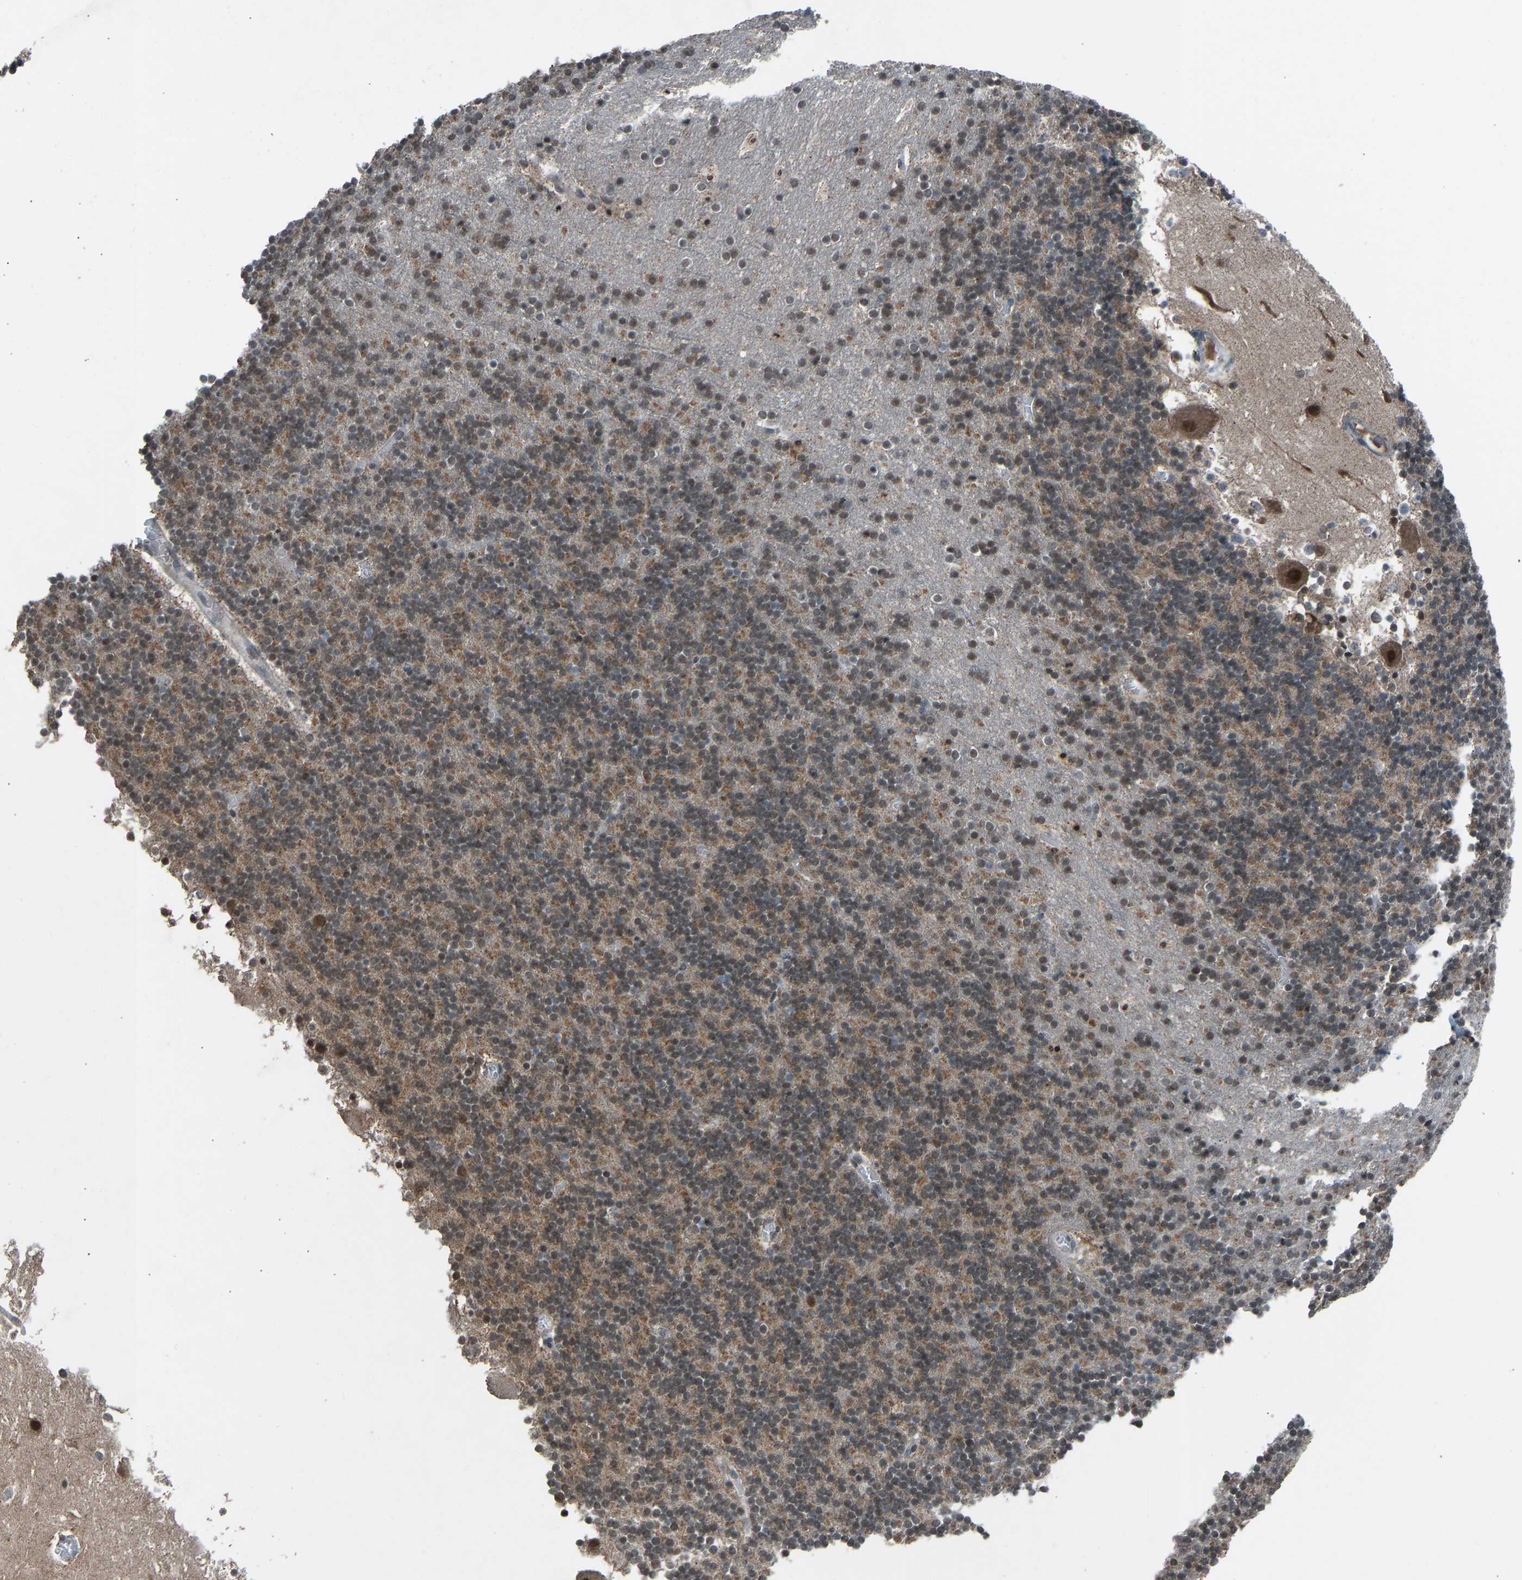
{"staining": {"intensity": "moderate", "quantity": "25%-75%", "location": "cytoplasmic/membranous"}, "tissue": "cerebellum", "cell_type": "Cells in granular layer", "image_type": "normal", "snomed": [{"axis": "morphology", "description": "Normal tissue, NOS"}, {"axis": "topography", "description": "Cerebellum"}], "caption": "Cells in granular layer reveal moderate cytoplasmic/membranous staining in about 25%-75% of cells in normal cerebellum. (Stains: DAB in brown, nuclei in blue, Microscopy: brightfield microscopy at high magnification).", "gene": "SLC43A1", "patient": {"sex": "male", "age": 45}}